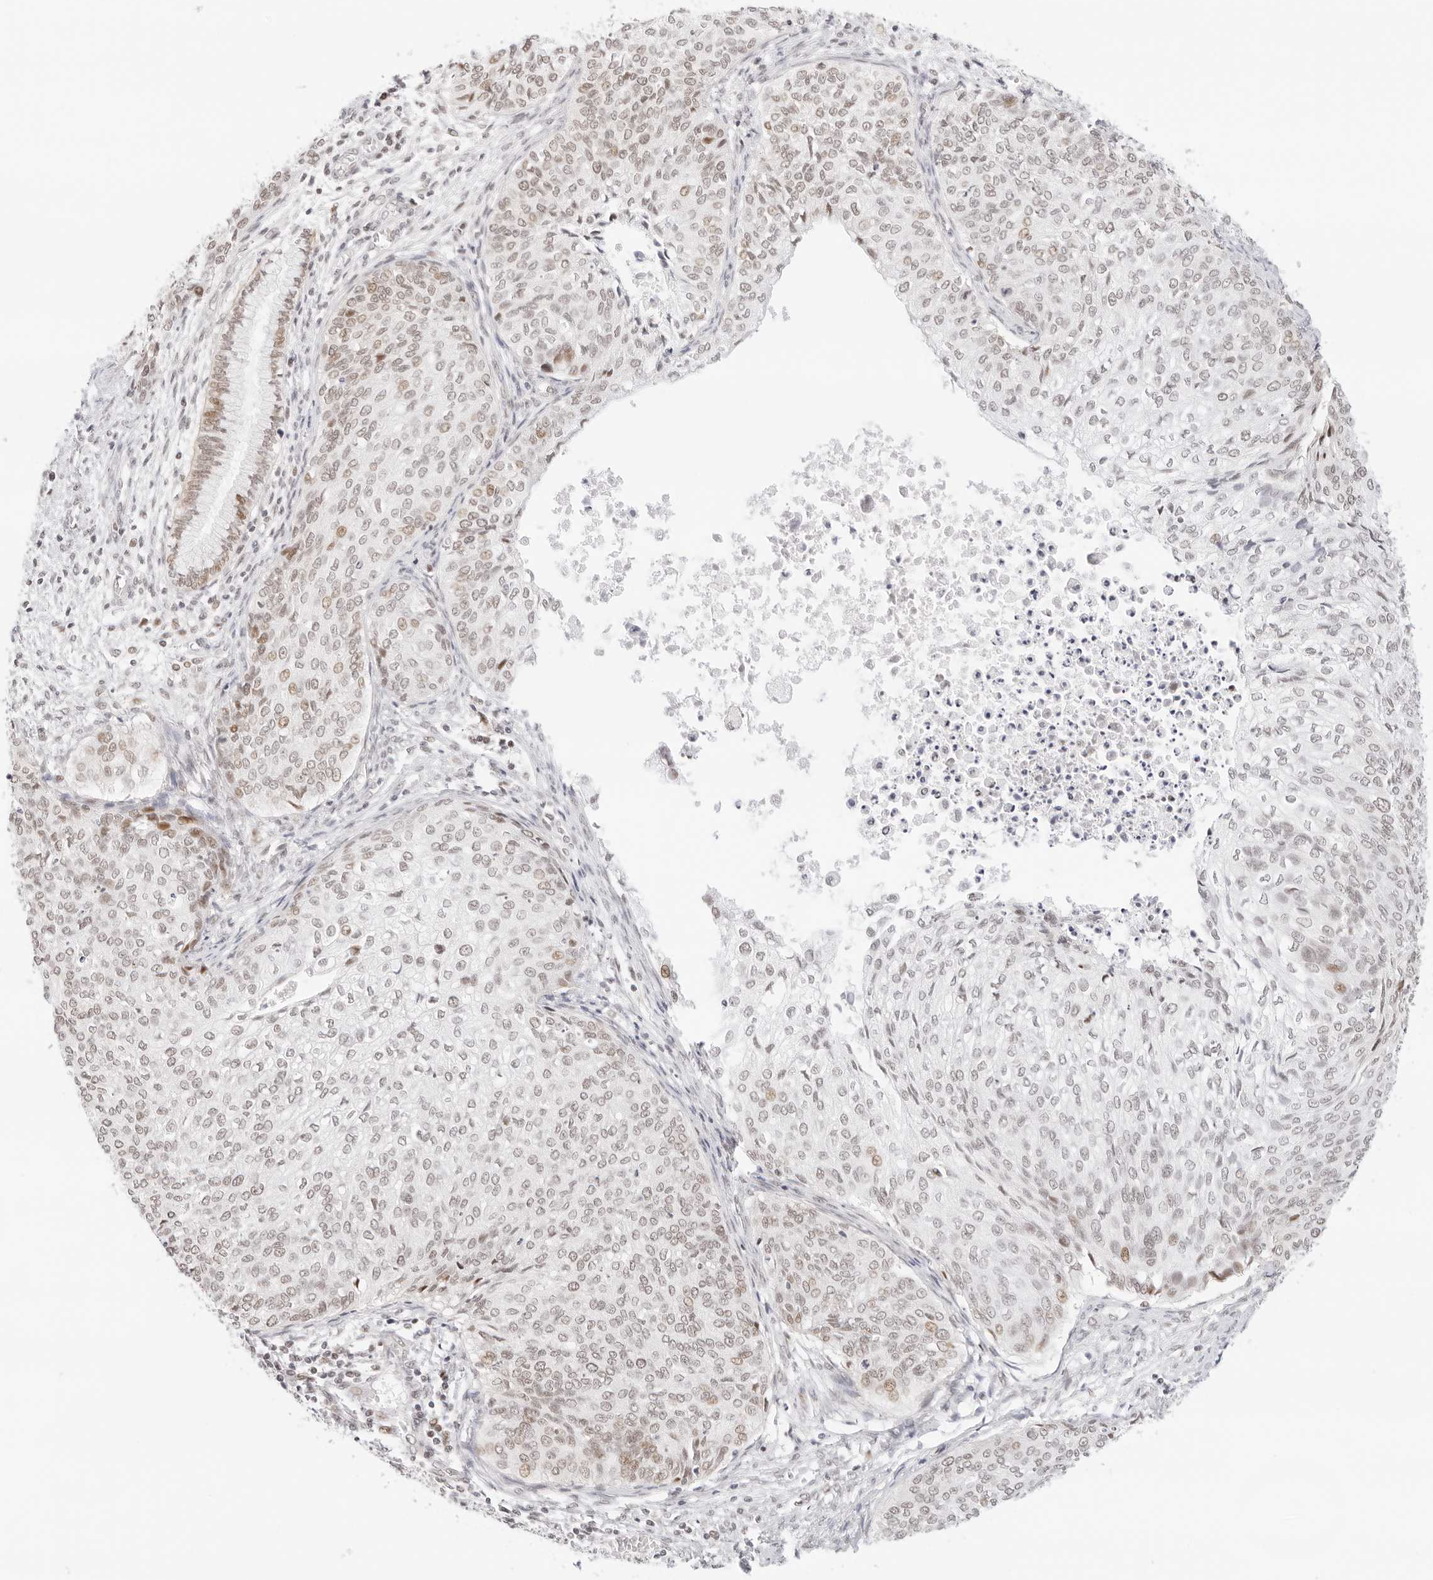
{"staining": {"intensity": "weak", "quantity": ">75%", "location": "nuclear"}, "tissue": "cervical cancer", "cell_type": "Tumor cells", "image_type": "cancer", "snomed": [{"axis": "morphology", "description": "Squamous cell carcinoma, NOS"}, {"axis": "topography", "description": "Cervix"}], "caption": "About >75% of tumor cells in human cervical squamous cell carcinoma exhibit weak nuclear protein positivity as visualized by brown immunohistochemical staining.", "gene": "ITGA6", "patient": {"sex": "female", "age": 37}}